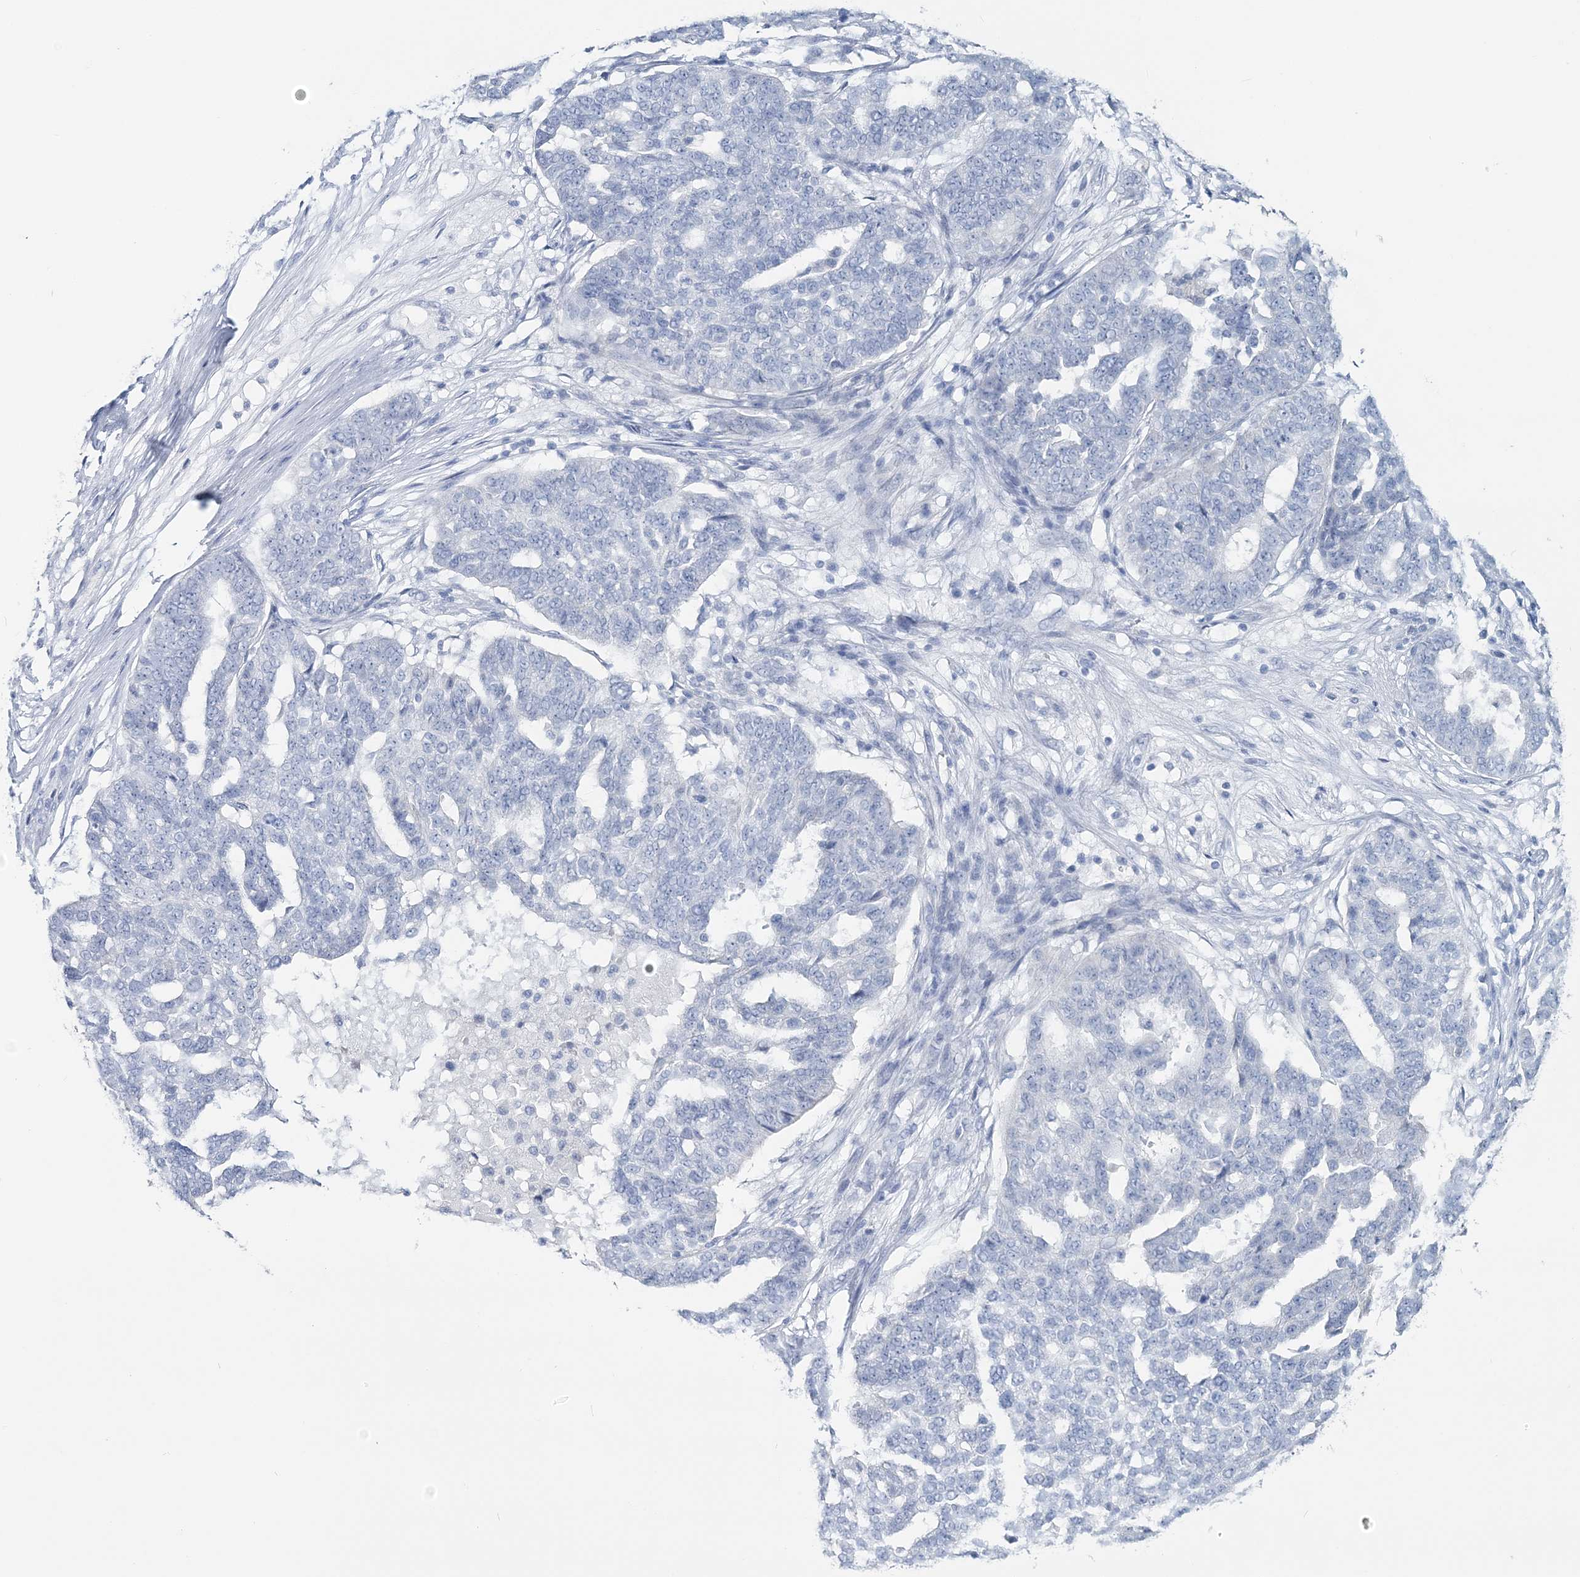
{"staining": {"intensity": "negative", "quantity": "none", "location": "none"}, "tissue": "ovarian cancer", "cell_type": "Tumor cells", "image_type": "cancer", "snomed": [{"axis": "morphology", "description": "Cystadenocarcinoma, serous, NOS"}, {"axis": "topography", "description": "Ovary"}], "caption": "Micrograph shows no significant protein staining in tumor cells of ovarian cancer (serous cystadenocarcinoma).", "gene": "CYP3A4", "patient": {"sex": "female", "age": 59}}